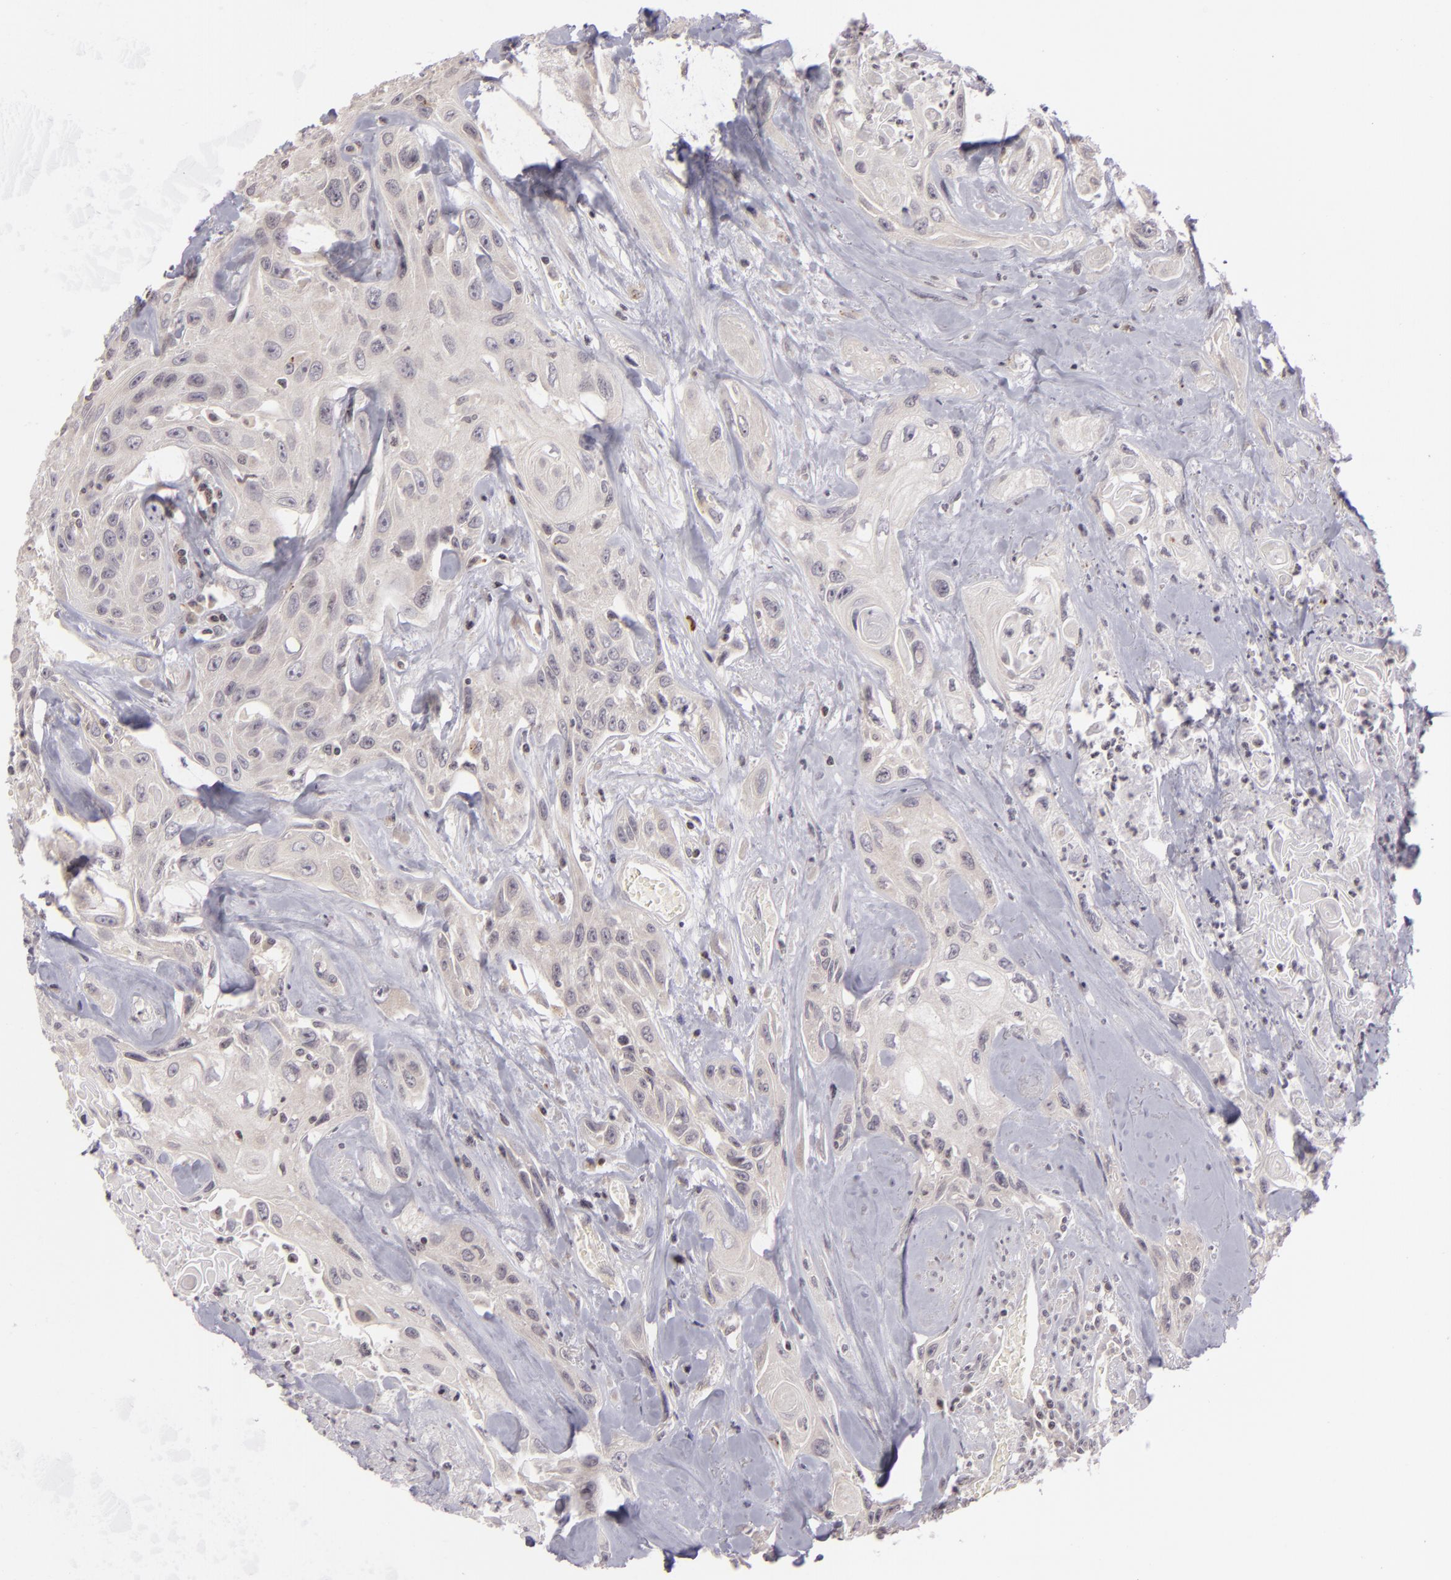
{"staining": {"intensity": "negative", "quantity": "none", "location": "none"}, "tissue": "urothelial cancer", "cell_type": "Tumor cells", "image_type": "cancer", "snomed": [{"axis": "morphology", "description": "Urothelial carcinoma, High grade"}, {"axis": "topography", "description": "Urinary bladder"}], "caption": "Urothelial cancer was stained to show a protein in brown. There is no significant expression in tumor cells. Brightfield microscopy of immunohistochemistry (IHC) stained with DAB (brown) and hematoxylin (blue), captured at high magnification.", "gene": "AKAP6", "patient": {"sex": "female", "age": 84}}